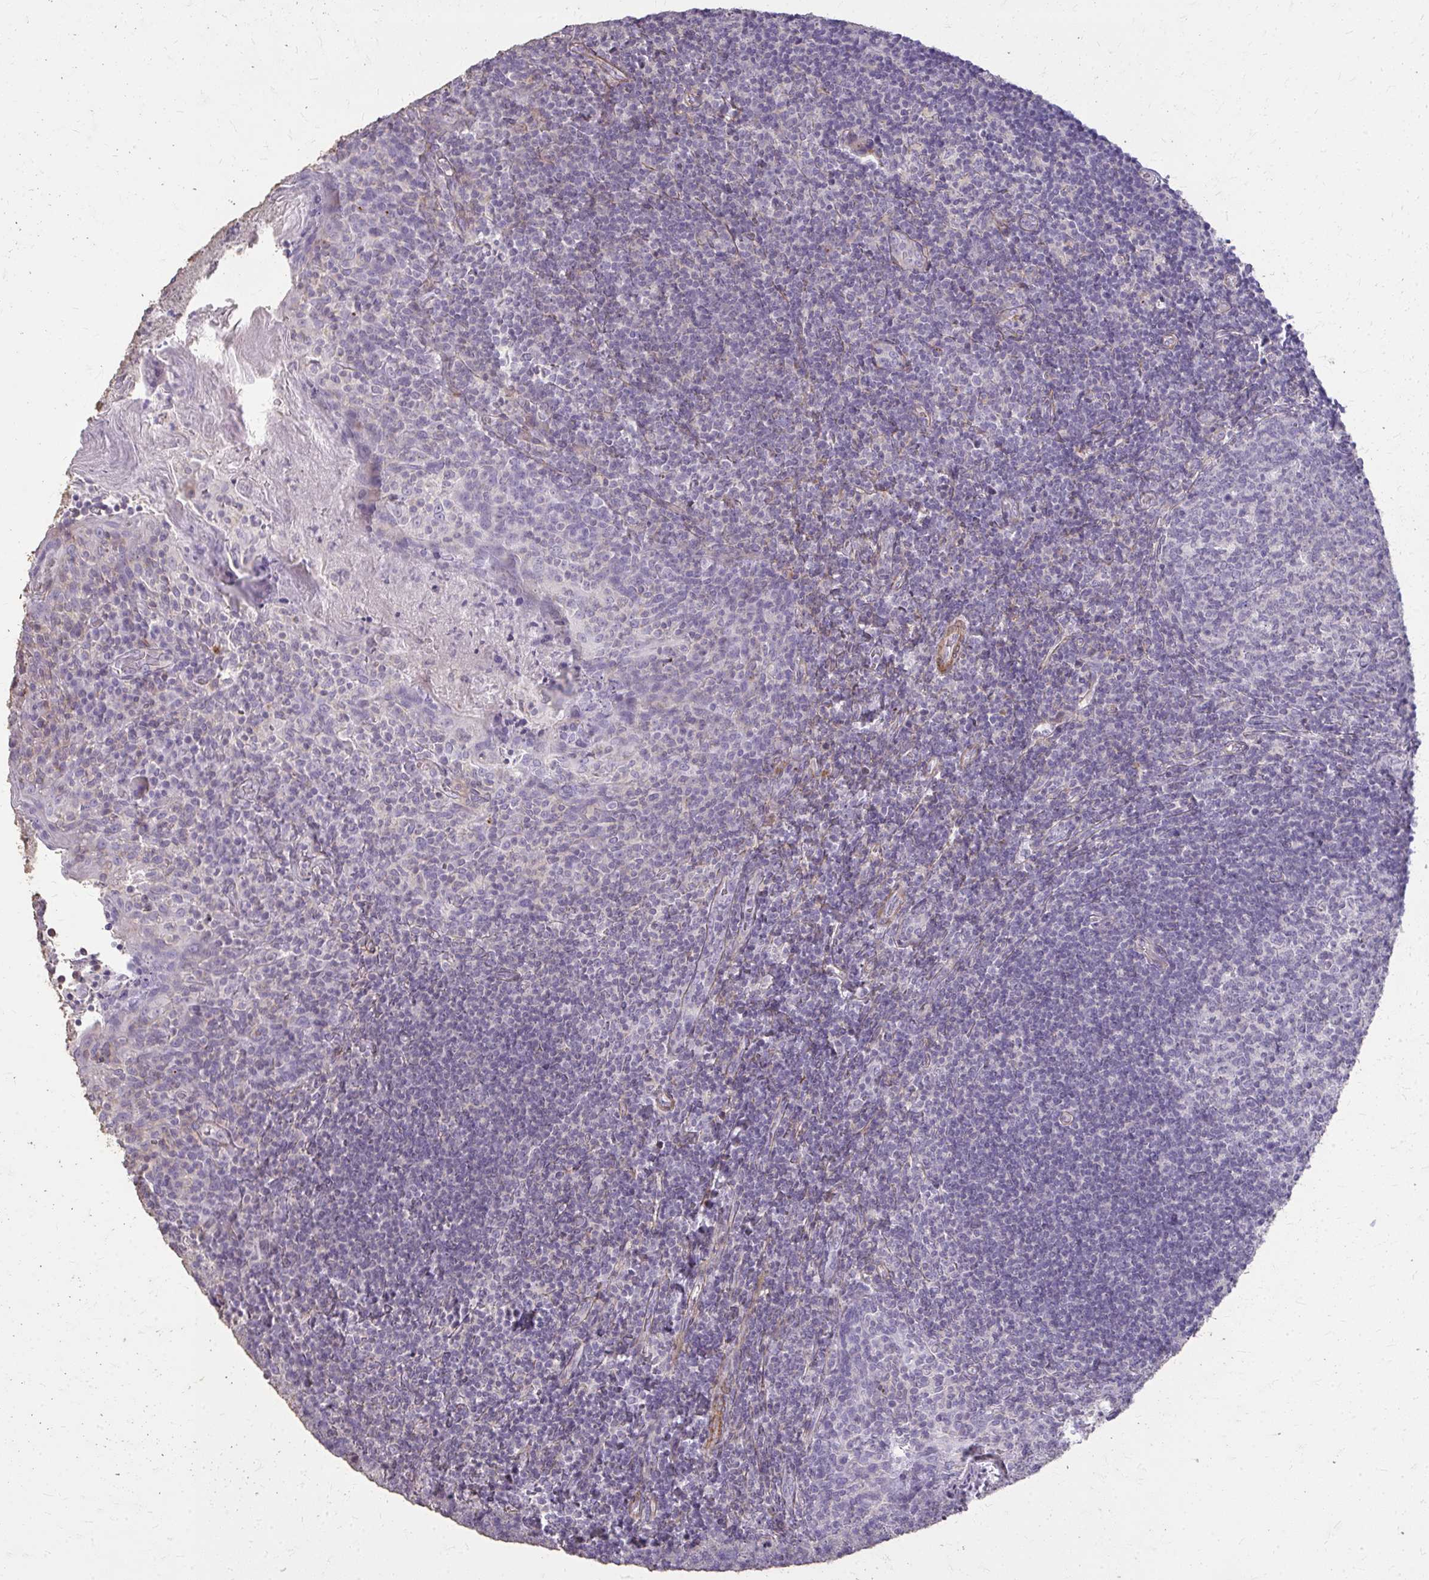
{"staining": {"intensity": "weak", "quantity": "<25%", "location": "cytoplasmic/membranous"}, "tissue": "tonsil", "cell_type": "Germinal center cells", "image_type": "normal", "snomed": [{"axis": "morphology", "description": "Normal tissue, NOS"}, {"axis": "topography", "description": "Tonsil"}], "caption": "An IHC photomicrograph of normal tonsil is shown. There is no staining in germinal center cells of tonsil. Nuclei are stained in blue.", "gene": "TENM4", "patient": {"sex": "female", "age": 10}}